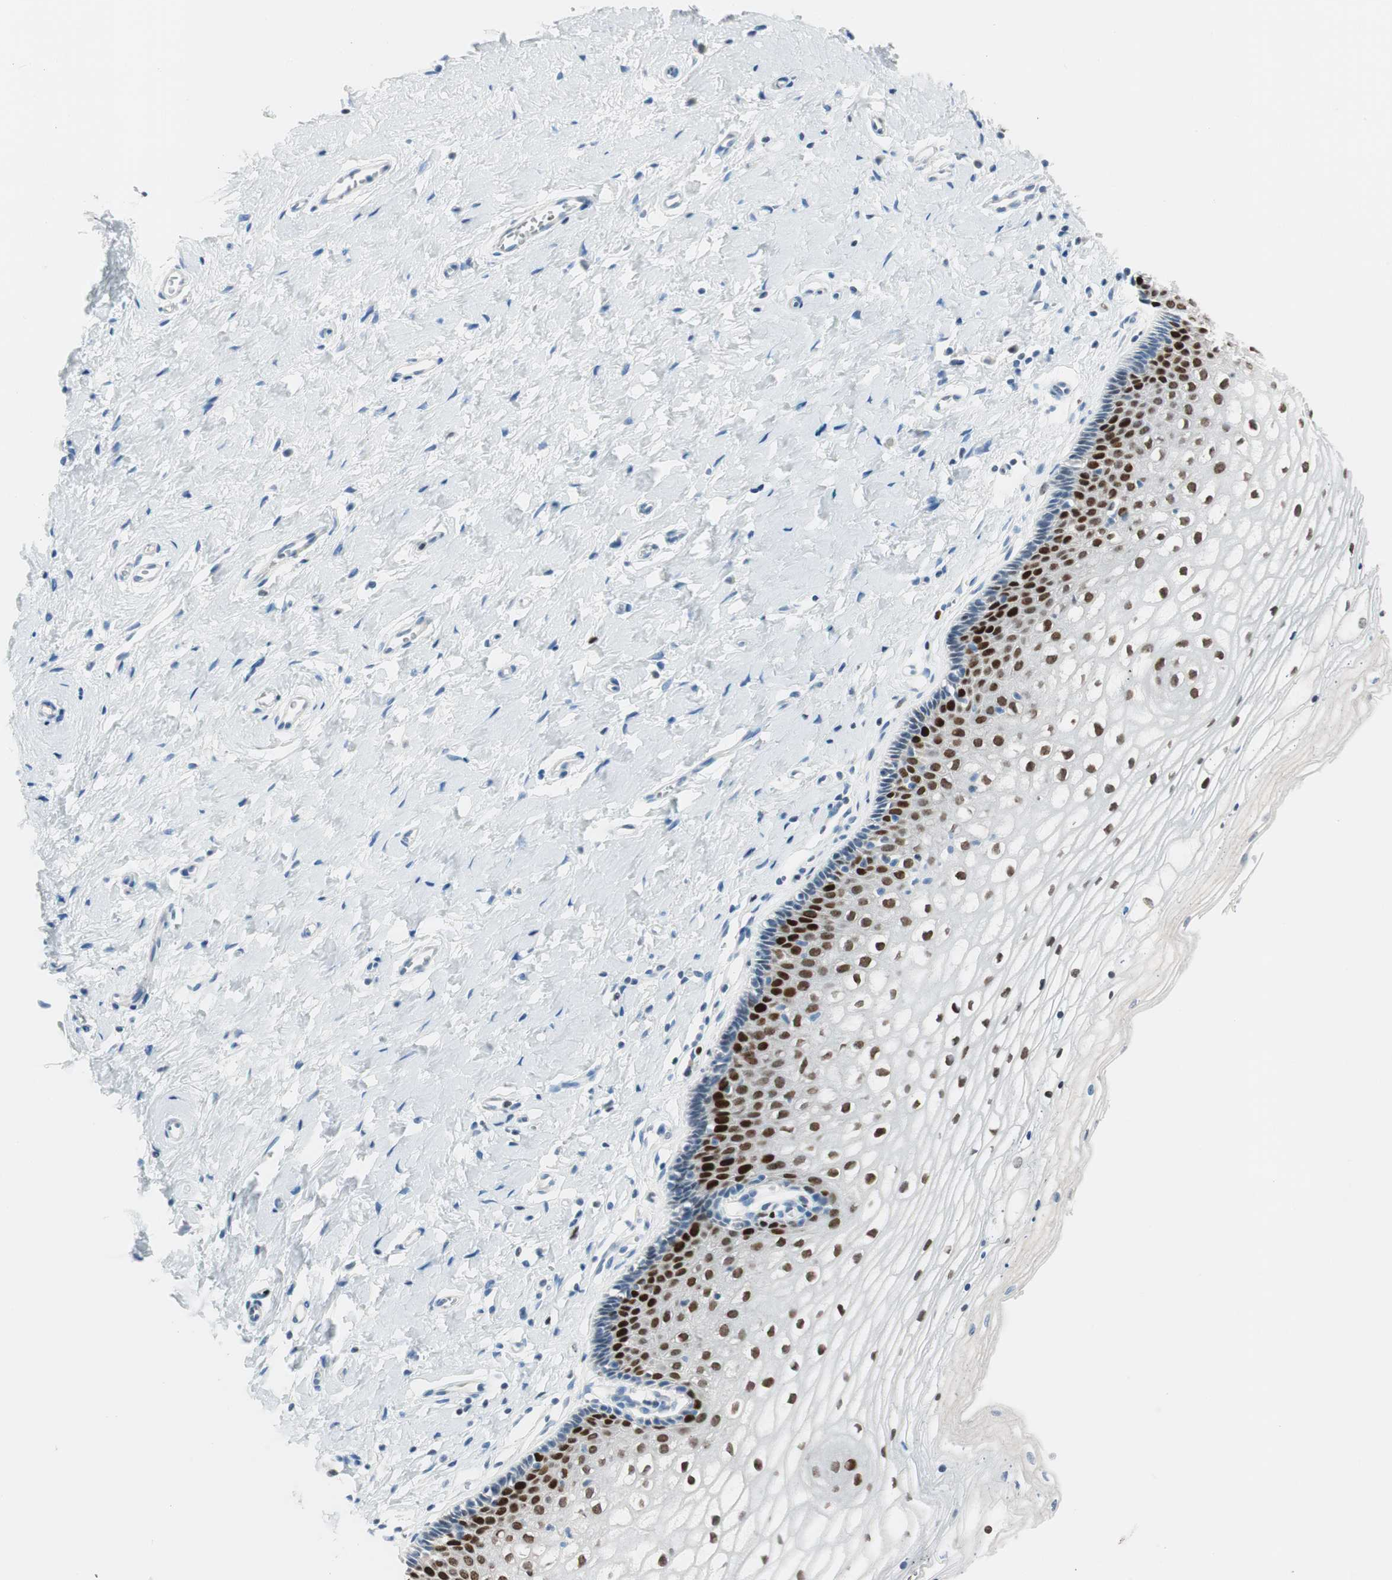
{"staining": {"intensity": "strong", "quantity": "25%-75%", "location": "none"}, "tissue": "vagina", "cell_type": "Squamous epithelial cells", "image_type": "normal", "snomed": [{"axis": "morphology", "description": "Normal tissue, NOS"}, {"axis": "topography", "description": "Soft tissue"}, {"axis": "topography", "description": "Vagina"}], "caption": "Vagina stained with a brown dye demonstrates strong None positive positivity in approximately 25%-75% of squamous epithelial cells.", "gene": "EZH2", "patient": {"sex": "female", "age": 61}}